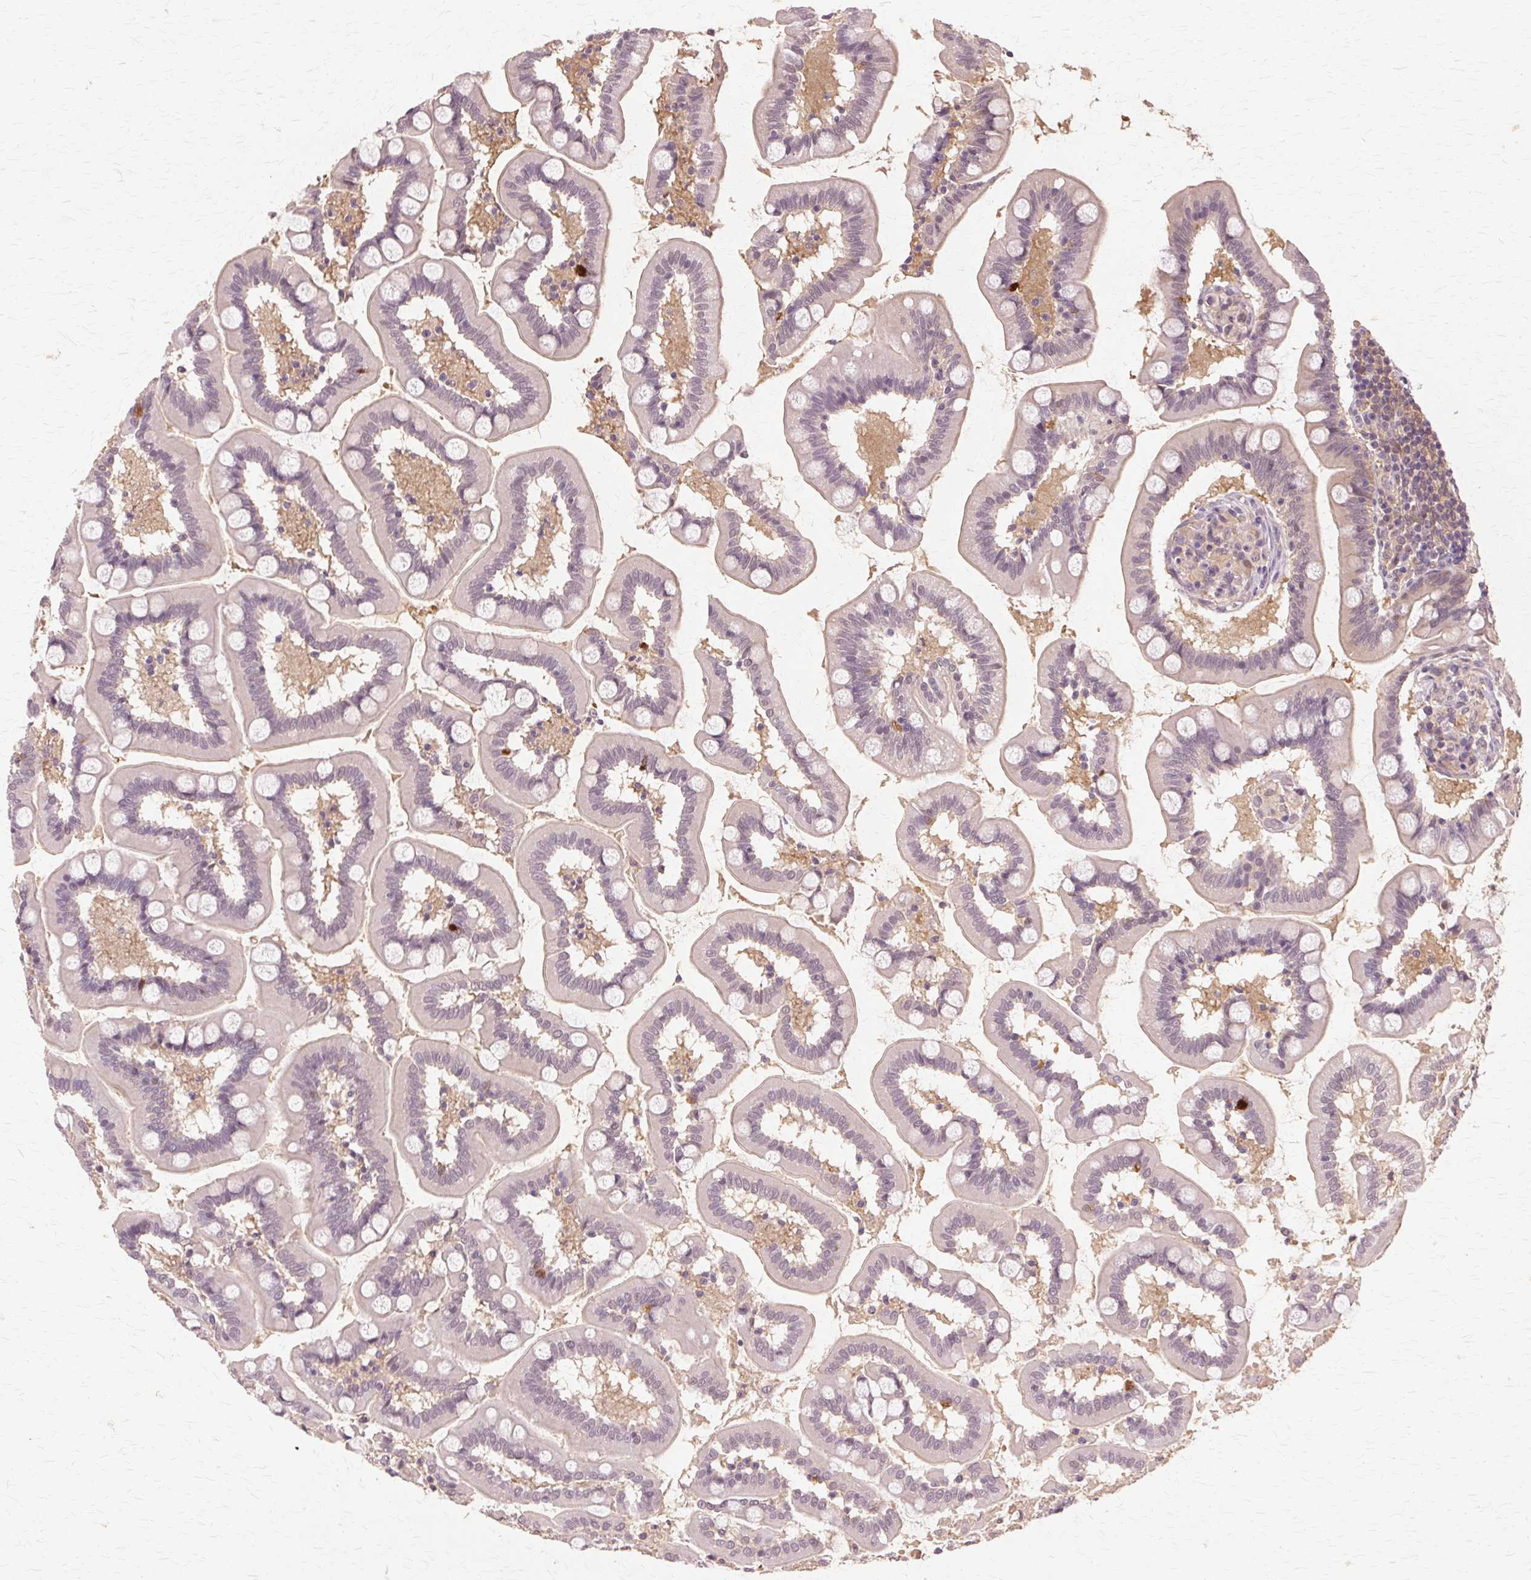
{"staining": {"intensity": "strong", "quantity": "<25%", "location": "cytoplasmic/membranous,nuclear"}, "tissue": "small intestine", "cell_type": "Glandular cells", "image_type": "normal", "snomed": [{"axis": "morphology", "description": "Normal tissue, NOS"}, {"axis": "topography", "description": "Small intestine"}], "caption": "A brown stain shows strong cytoplasmic/membranous,nuclear staining of a protein in glandular cells of normal small intestine. (DAB (3,3'-diaminobenzidine) IHC with brightfield microscopy, high magnification).", "gene": "PRMT5", "patient": {"sex": "female", "age": 64}}